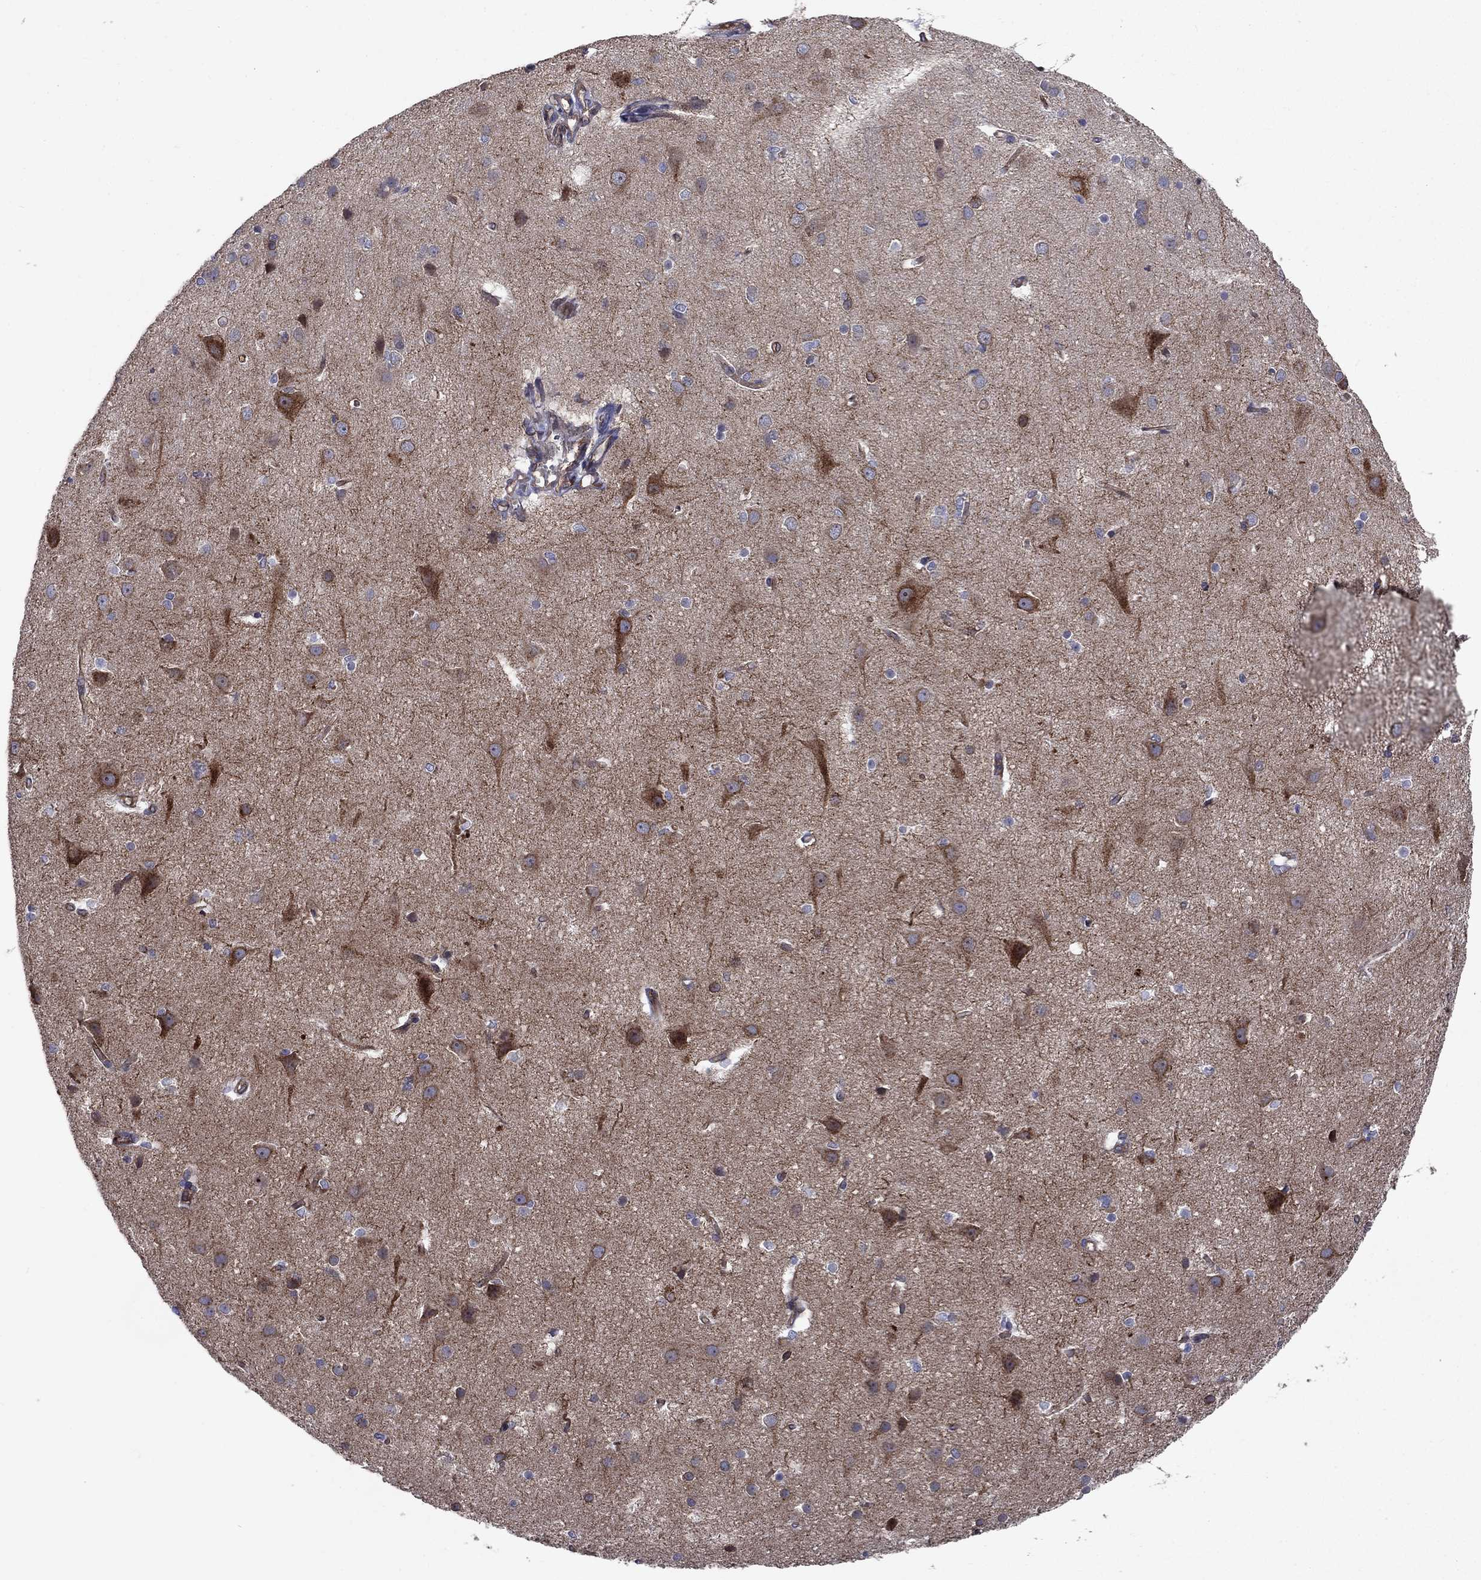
{"staining": {"intensity": "weak", "quantity": "25%-75%", "location": "cytoplasmic/membranous"}, "tissue": "cerebral cortex", "cell_type": "Endothelial cells", "image_type": "normal", "snomed": [{"axis": "morphology", "description": "Normal tissue, NOS"}, {"axis": "topography", "description": "Cerebral cortex"}], "caption": "A high-resolution photomicrograph shows immunohistochemistry (IHC) staining of benign cerebral cortex, which displays weak cytoplasmic/membranous expression in about 25%-75% of endothelial cells. (DAB IHC with brightfield microscopy, high magnification).", "gene": "SLC1A1", "patient": {"sex": "male", "age": 37}}